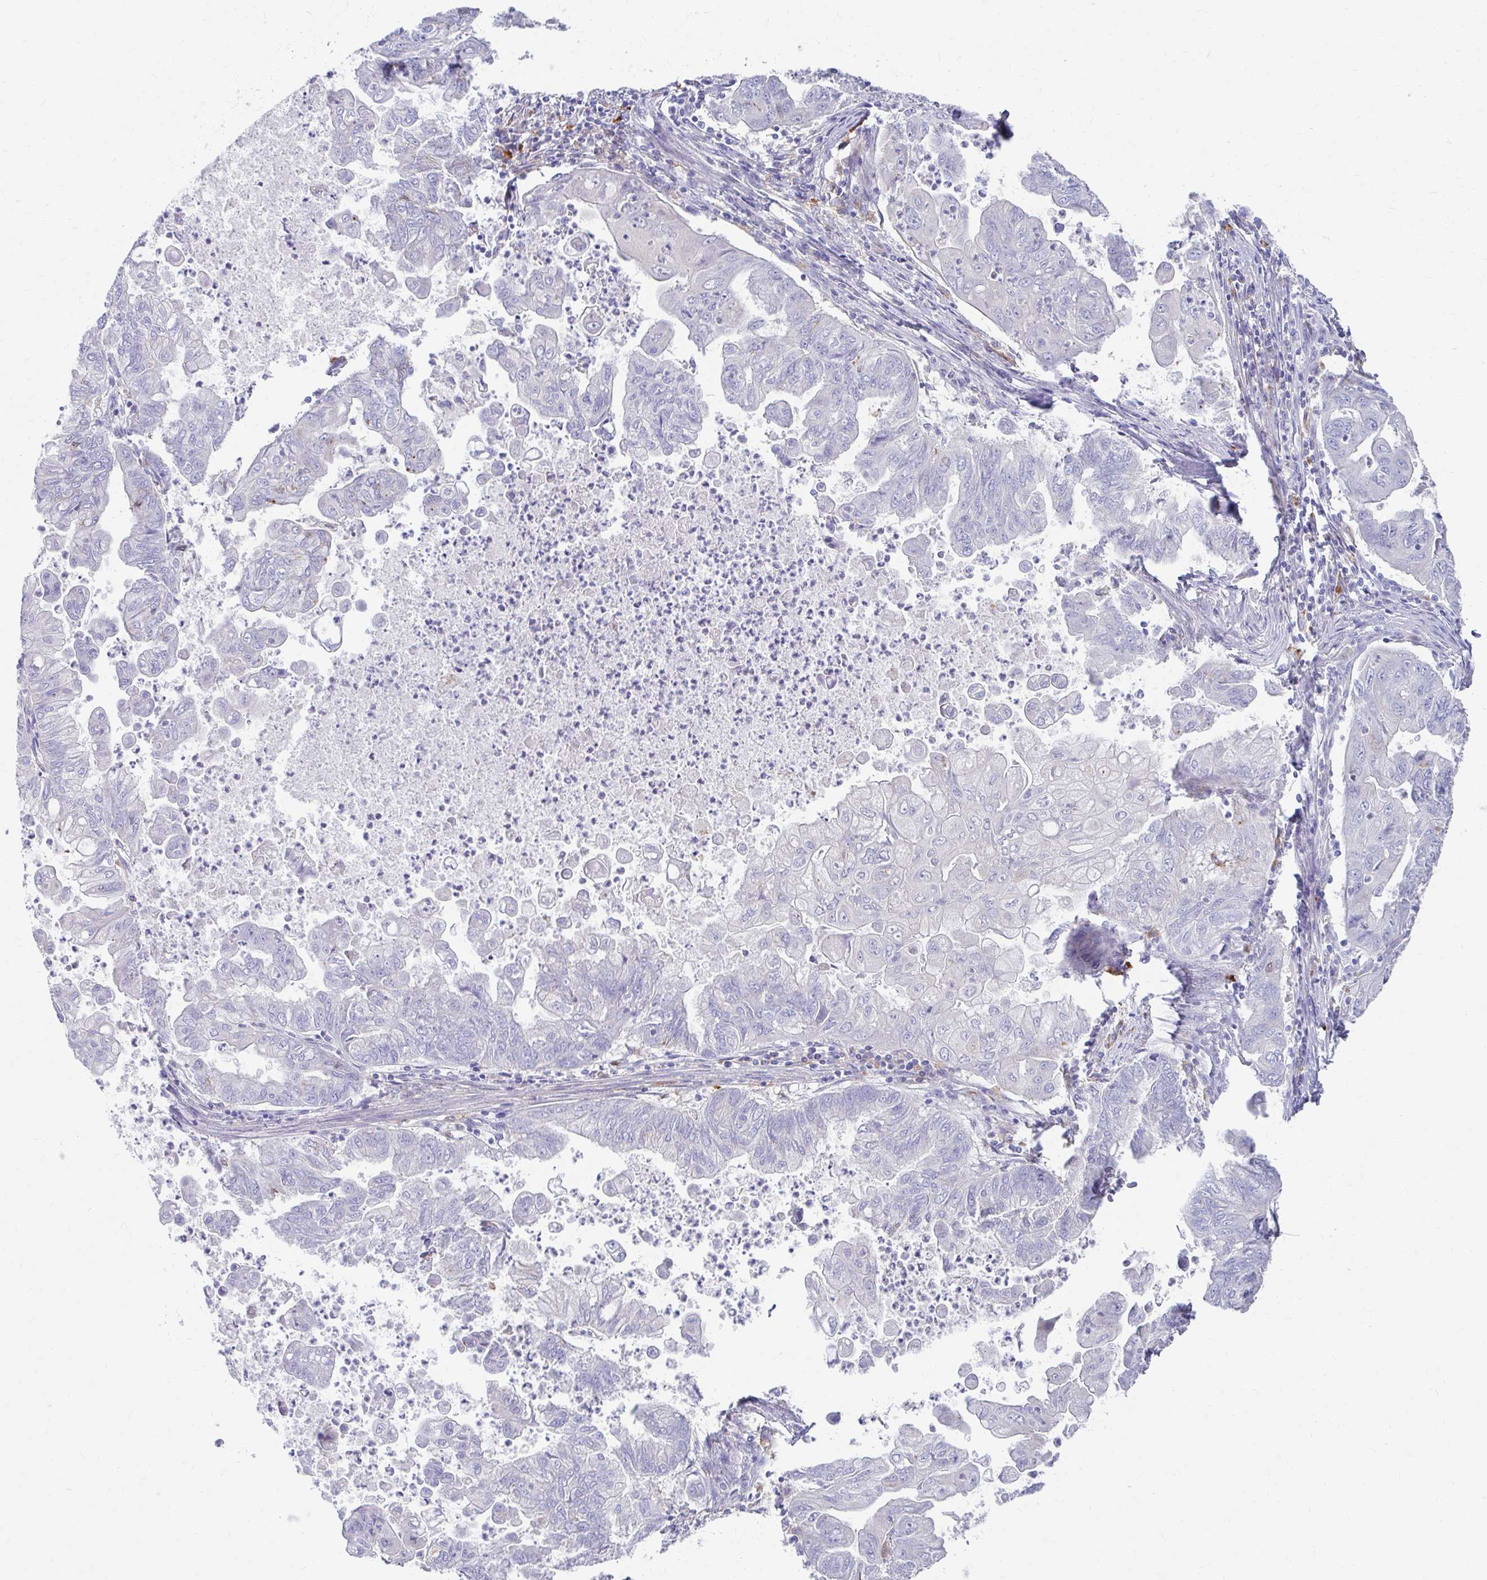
{"staining": {"intensity": "negative", "quantity": "none", "location": "none"}, "tissue": "stomach cancer", "cell_type": "Tumor cells", "image_type": "cancer", "snomed": [{"axis": "morphology", "description": "Adenocarcinoma, NOS"}, {"axis": "topography", "description": "Stomach, upper"}], "caption": "This is an immunohistochemistry micrograph of stomach adenocarcinoma. There is no expression in tumor cells.", "gene": "ZNF33A", "patient": {"sex": "male", "age": 80}}